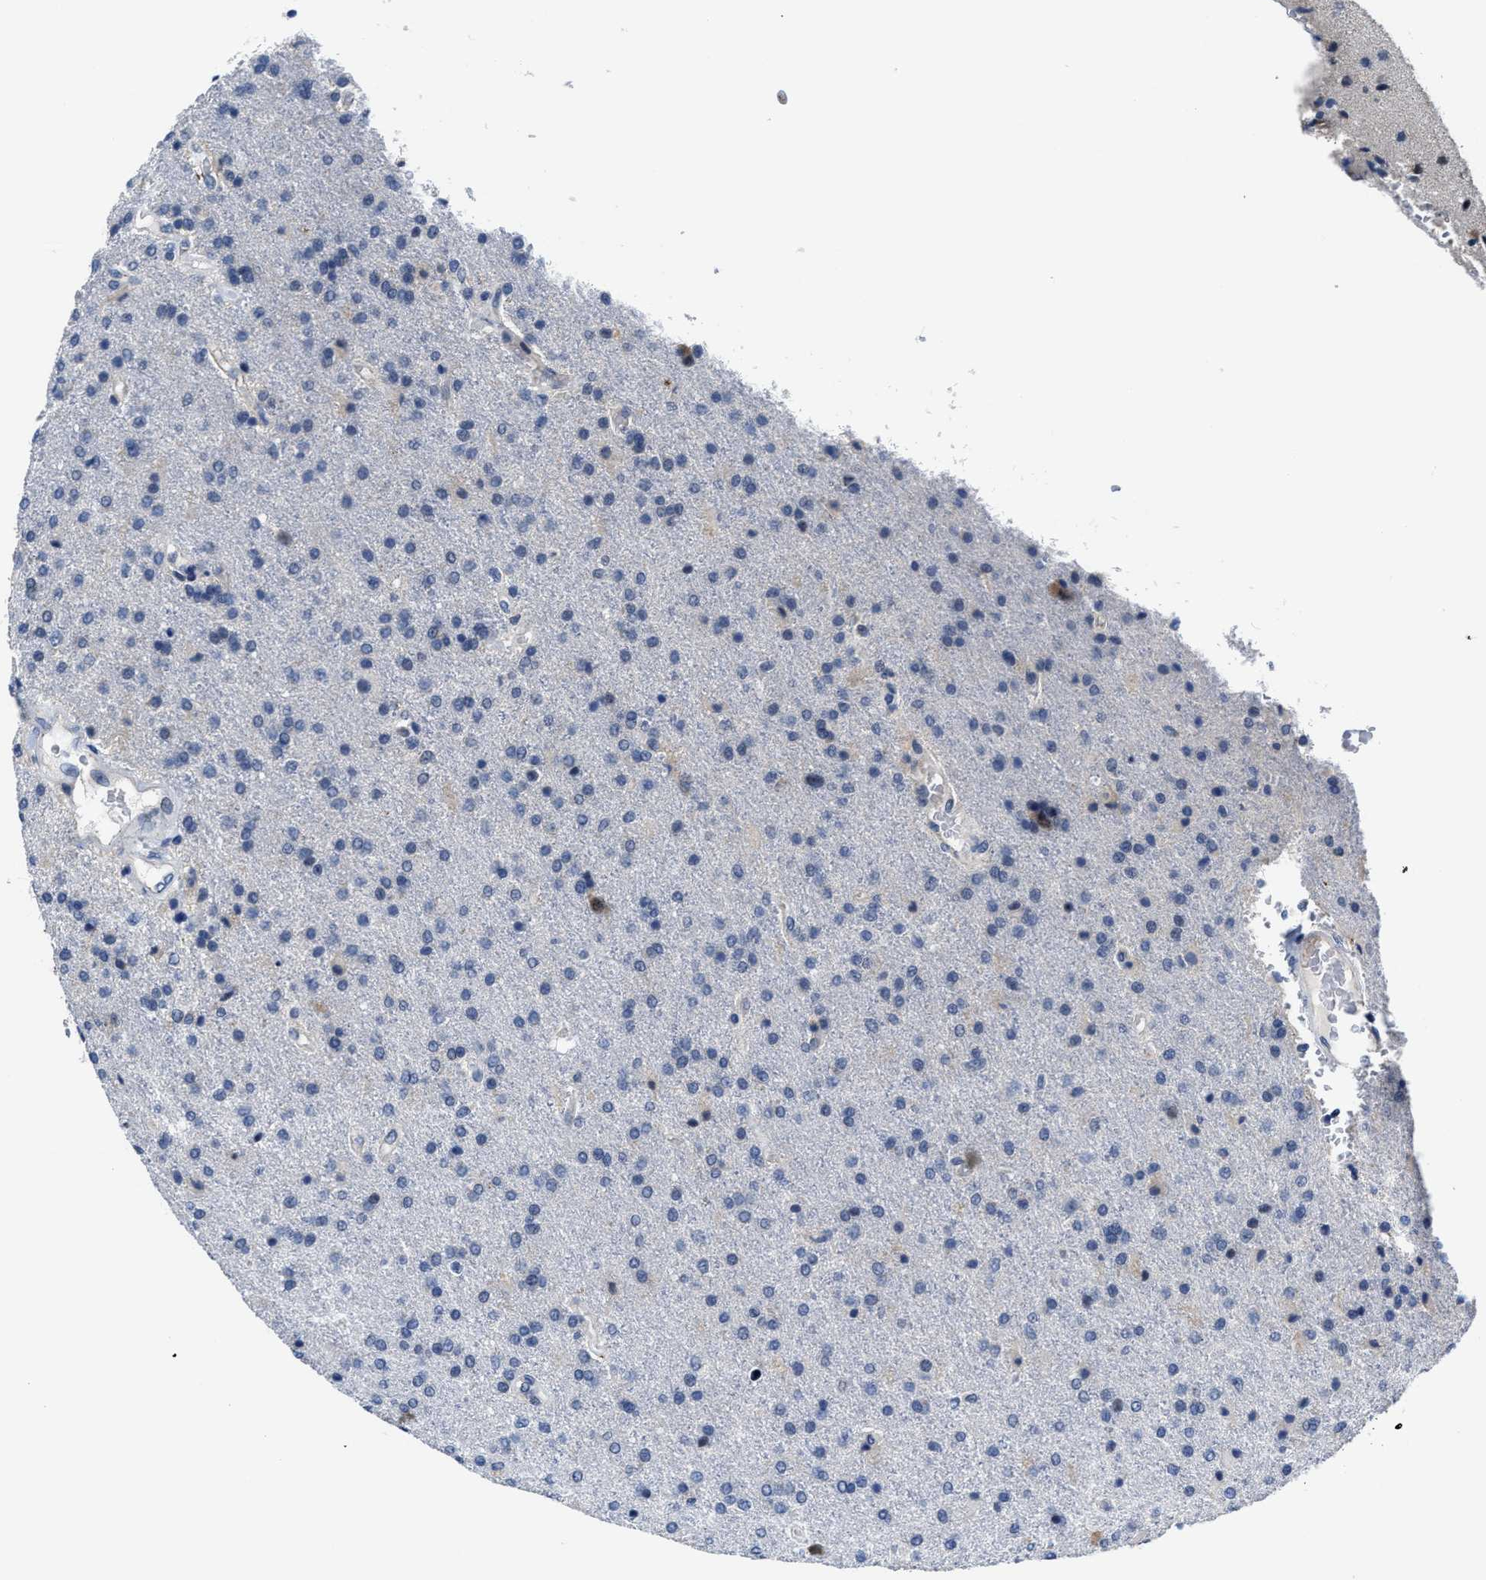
{"staining": {"intensity": "weak", "quantity": "<25%", "location": "cytoplasmic/membranous"}, "tissue": "glioma", "cell_type": "Tumor cells", "image_type": "cancer", "snomed": [{"axis": "morphology", "description": "Glioma, malignant, High grade"}, {"axis": "topography", "description": "Brain"}], "caption": "Histopathology image shows no significant protein expression in tumor cells of malignant glioma (high-grade).", "gene": "GHITM", "patient": {"sex": "male", "age": 72}}